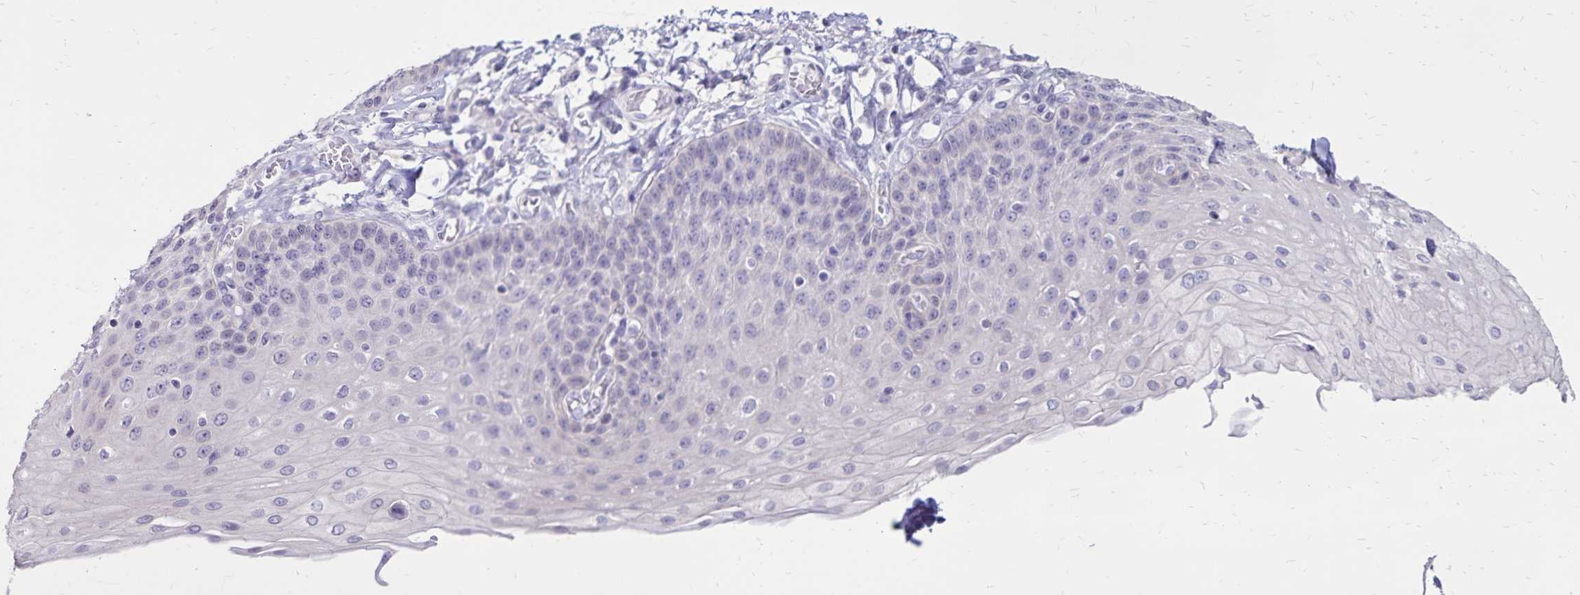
{"staining": {"intensity": "negative", "quantity": "none", "location": "none"}, "tissue": "esophagus", "cell_type": "Squamous epithelial cells", "image_type": "normal", "snomed": [{"axis": "morphology", "description": "Normal tissue, NOS"}, {"axis": "morphology", "description": "Adenocarcinoma, NOS"}, {"axis": "topography", "description": "Esophagus"}], "caption": "The immunohistochemistry micrograph has no significant staining in squamous epithelial cells of esophagus.", "gene": "SH3GL3", "patient": {"sex": "male", "age": 81}}